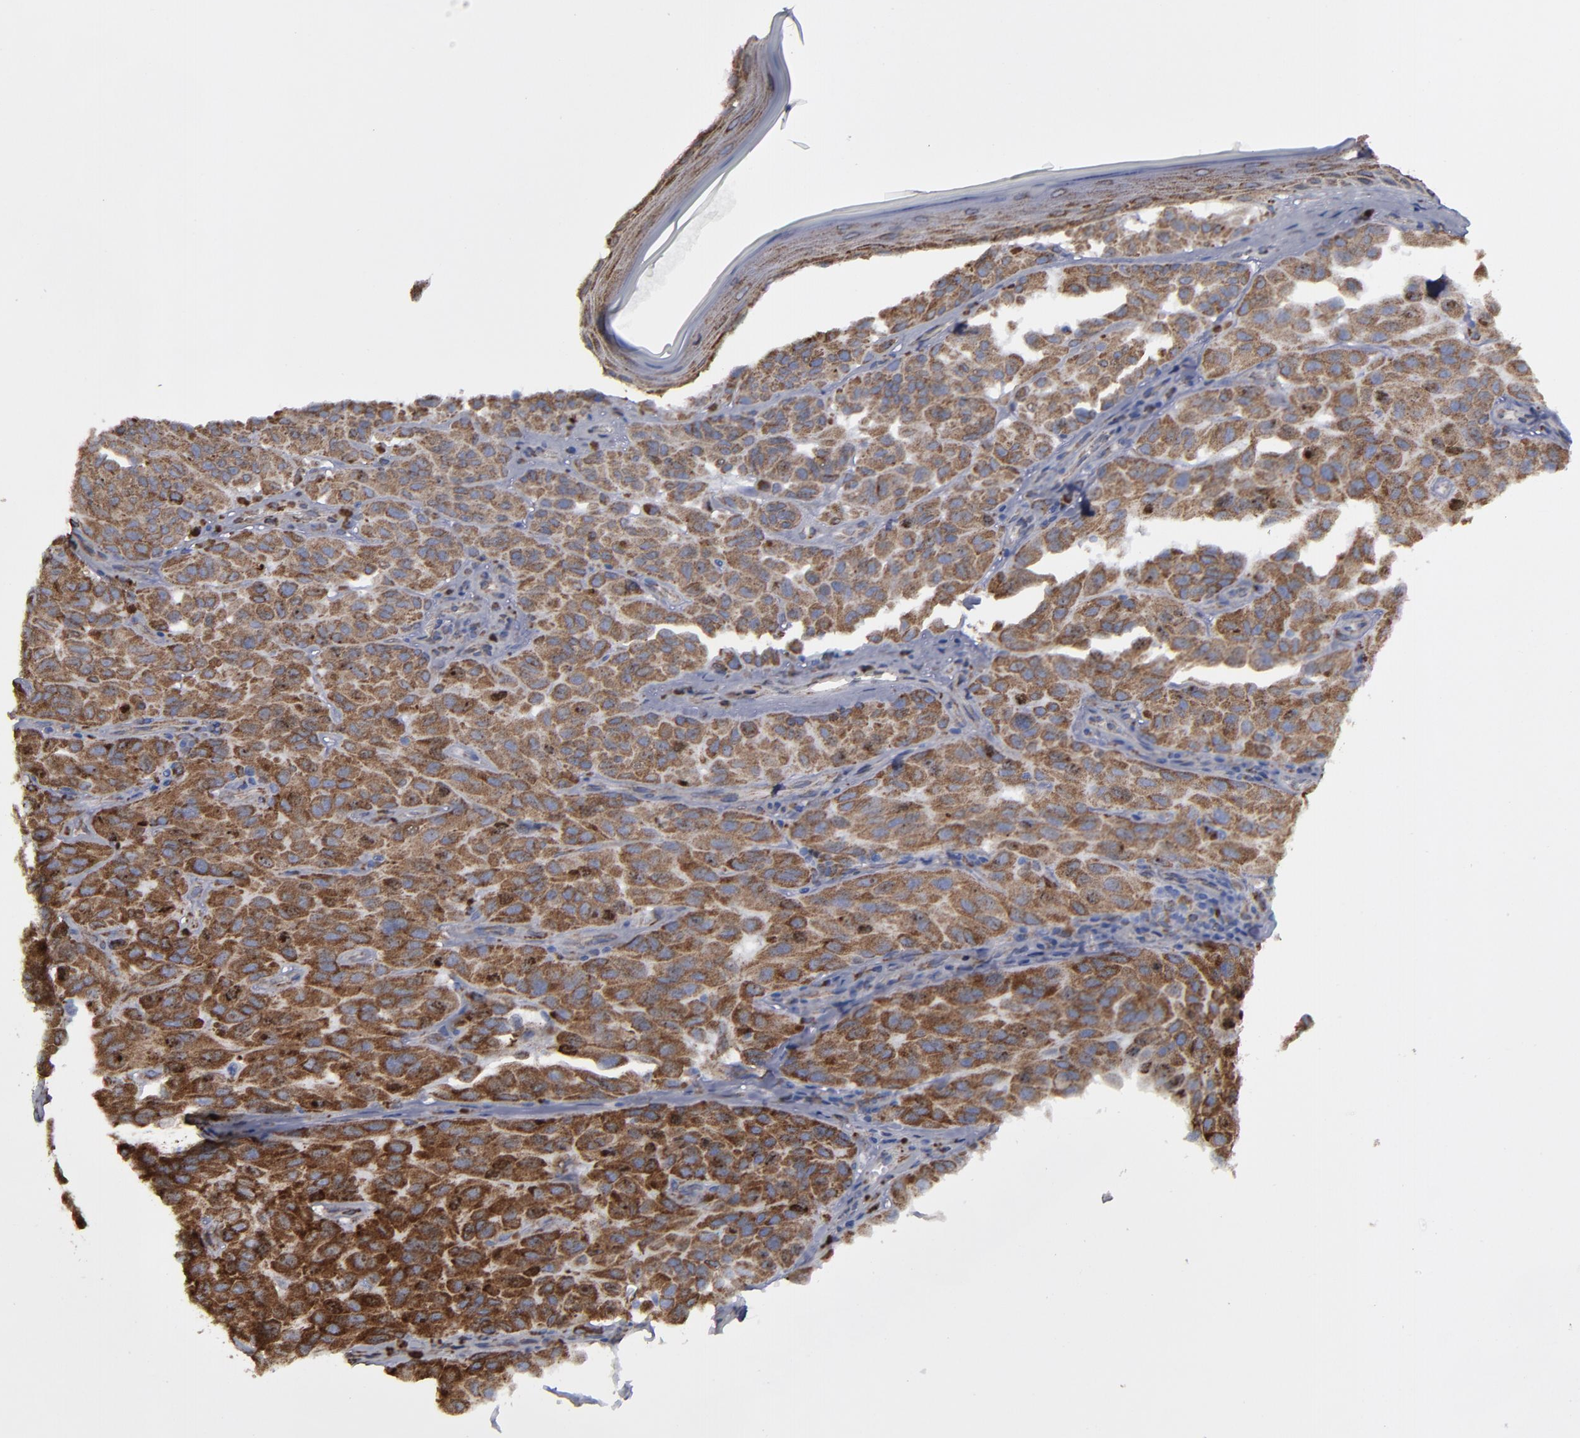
{"staining": {"intensity": "strong", "quantity": ">75%", "location": "cytoplasmic/membranous"}, "tissue": "melanoma", "cell_type": "Tumor cells", "image_type": "cancer", "snomed": [{"axis": "morphology", "description": "Malignant melanoma, NOS"}, {"axis": "topography", "description": "Skin"}], "caption": "Malignant melanoma stained with DAB immunohistochemistry exhibits high levels of strong cytoplasmic/membranous positivity in about >75% of tumor cells.", "gene": "ERLIN2", "patient": {"sex": "male", "age": 30}}